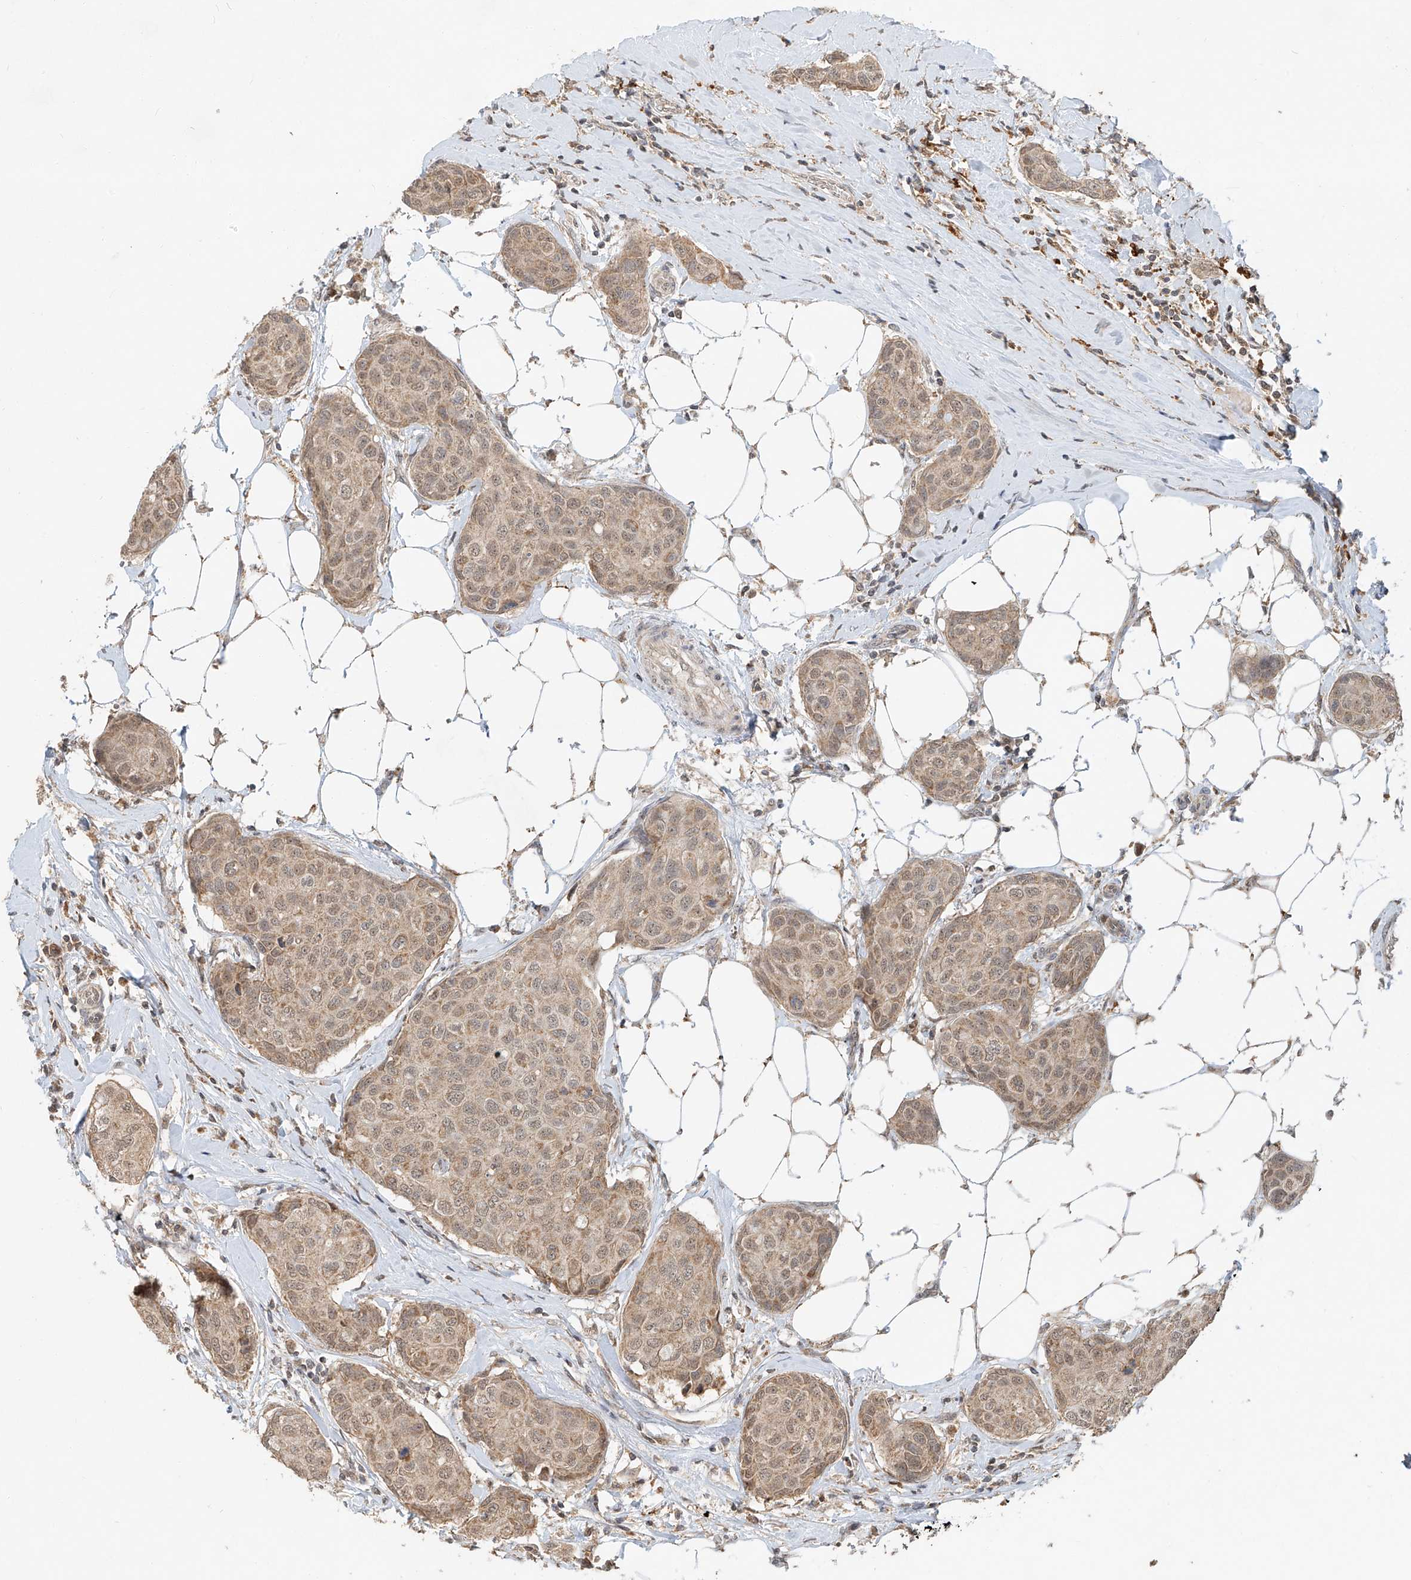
{"staining": {"intensity": "weak", "quantity": "25%-75%", "location": "cytoplasmic/membranous,nuclear"}, "tissue": "breast cancer", "cell_type": "Tumor cells", "image_type": "cancer", "snomed": [{"axis": "morphology", "description": "Duct carcinoma"}, {"axis": "topography", "description": "Breast"}], "caption": "The immunohistochemical stain shows weak cytoplasmic/membranous and nuclear positivity in tumor cells of infiltrating ductal carcinoma (breast) tissue.", "gene": "SYTL3", "patient": {"sex": "female", "age": 80}}